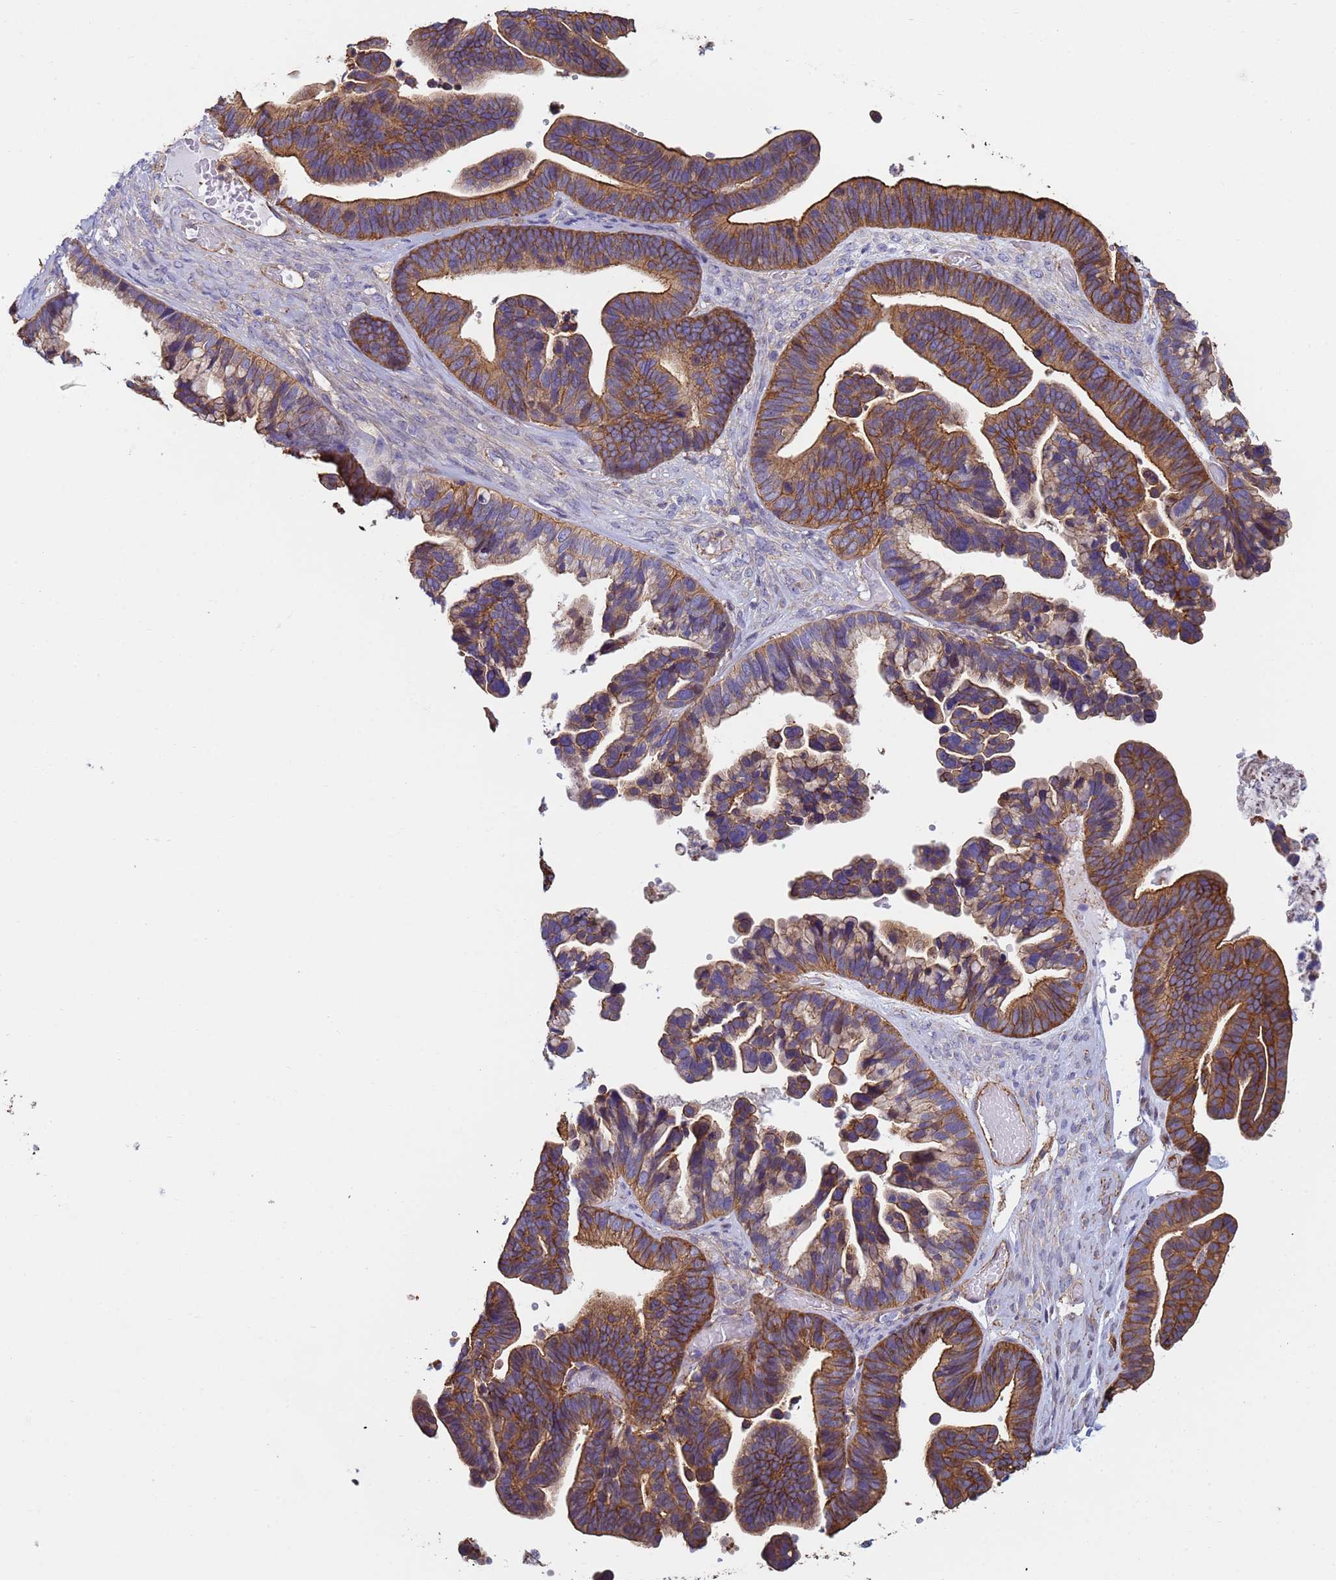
{"staining": {"intensity": "strong", "quantity": ">75%", "location": "cytoplasmic/membranous"}, "tissue": "ovarian cancer", "cell_type": "Tumor cells", "image_type": "cancer", "snomed": [{"axis": "morphology", "description": "Cystadenocarcinoma, serous, NOS"}, {"axis": "topography", "description": "Ovary"}], "caption": "Ovarian cancer was stained to show a protein in brown. There is high levels of strong cytoplasmic/membranous staining in about >75% of tumor cells.", "gene": "ZNG1B", "patient": {"sex": "female", "age": 56}}